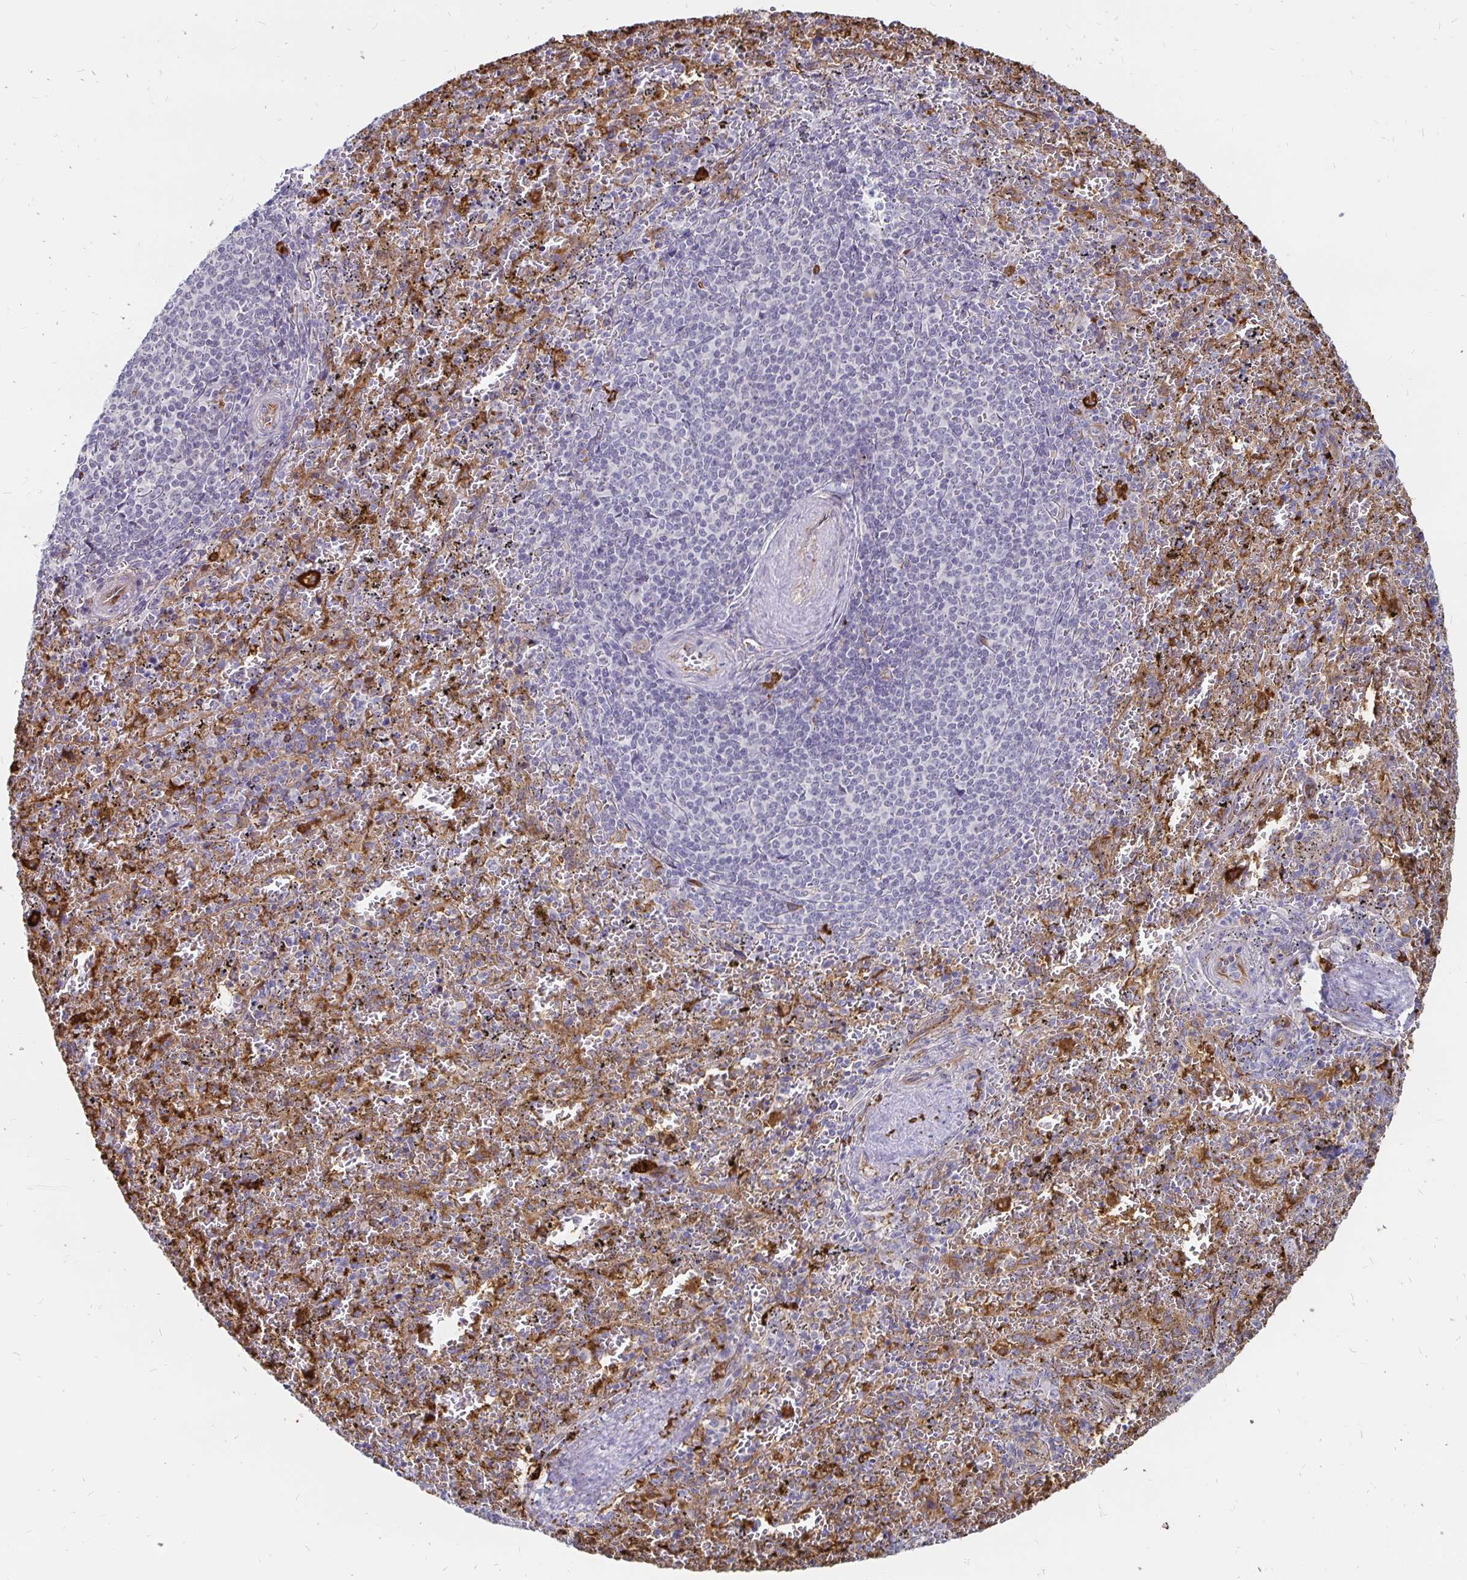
{"staining": {"intensity": "moderate", "quantity": "<25%", "location": "cytoplasmic/membranous"}, "tissue": "spleen", "cell_type": "Cells in red pulp", "image_type": "normal", "snomed": [{"axis": "morphology", "description": "Normal tissue, NOS"}, {"axis": "topography", "description": "Spleen"}], "caption": "A brown stain labels moderate cytoplasmic/membranous staining of a protein in cells in red pulp of normal spleen.", "gene": "CCDC85A", "patient": {"sex": "female", "age": 50}}